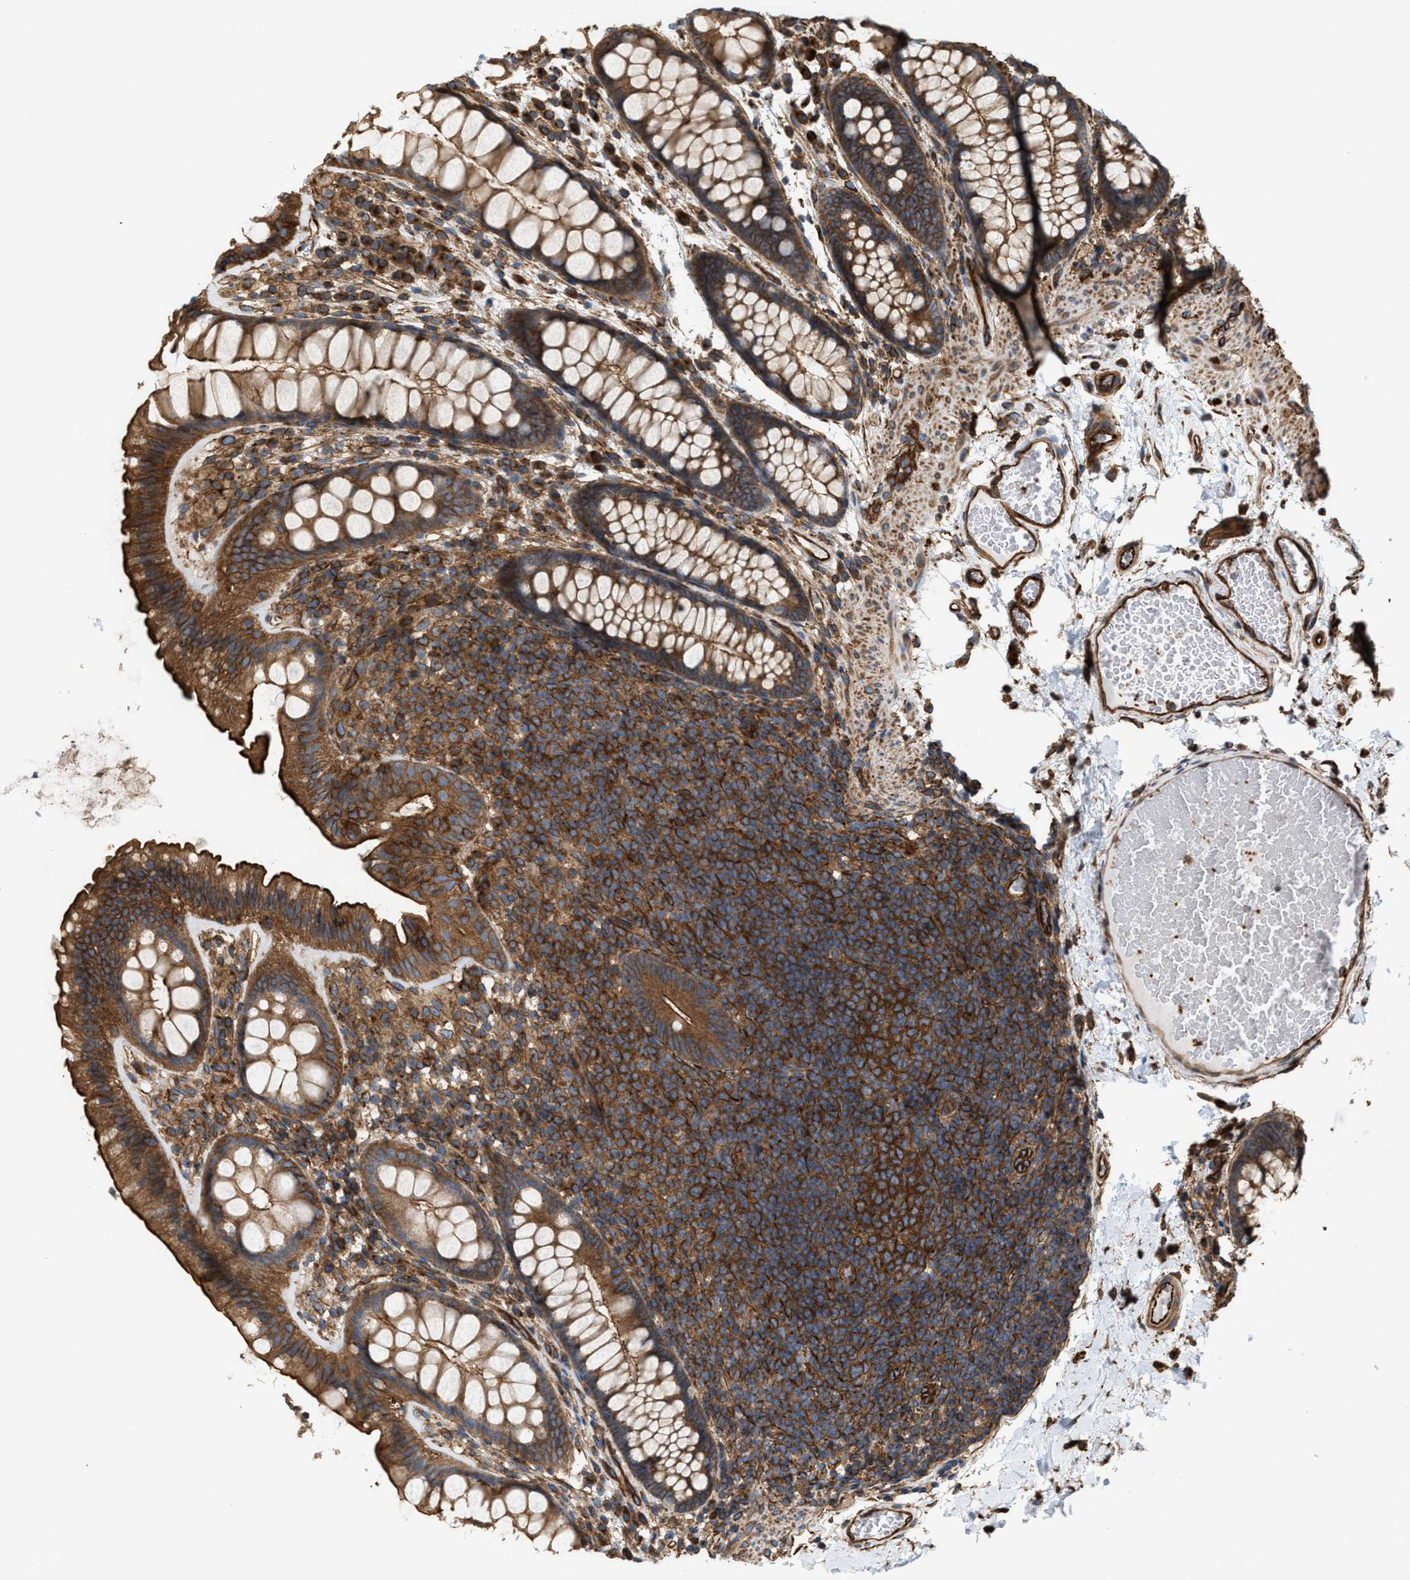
{"staining": {"intensity": "strong", "quantity": ">75%", "location": "cytoplasmic/membranous"}, "tissue": "colon", "cell_type": "Endothelial cells", "image_type": "normal", "snomed": [{"axis": "morphology", "description": "Normal tissue, NOS"}, {"axis": "topography", "description": "Colon"}], "caption": "Immunohistochemical staining of normal colon reveals high levels of strong cytoplasmic/membranous expression in approximately >75% of endothelial cells. The staining was performed using DAB, with brown indicating positive protein expression. Nuclei are stained blue with hematoxylin.", "gene": "EPS15L1", "patient": {"sex": "female", "age": 56}}